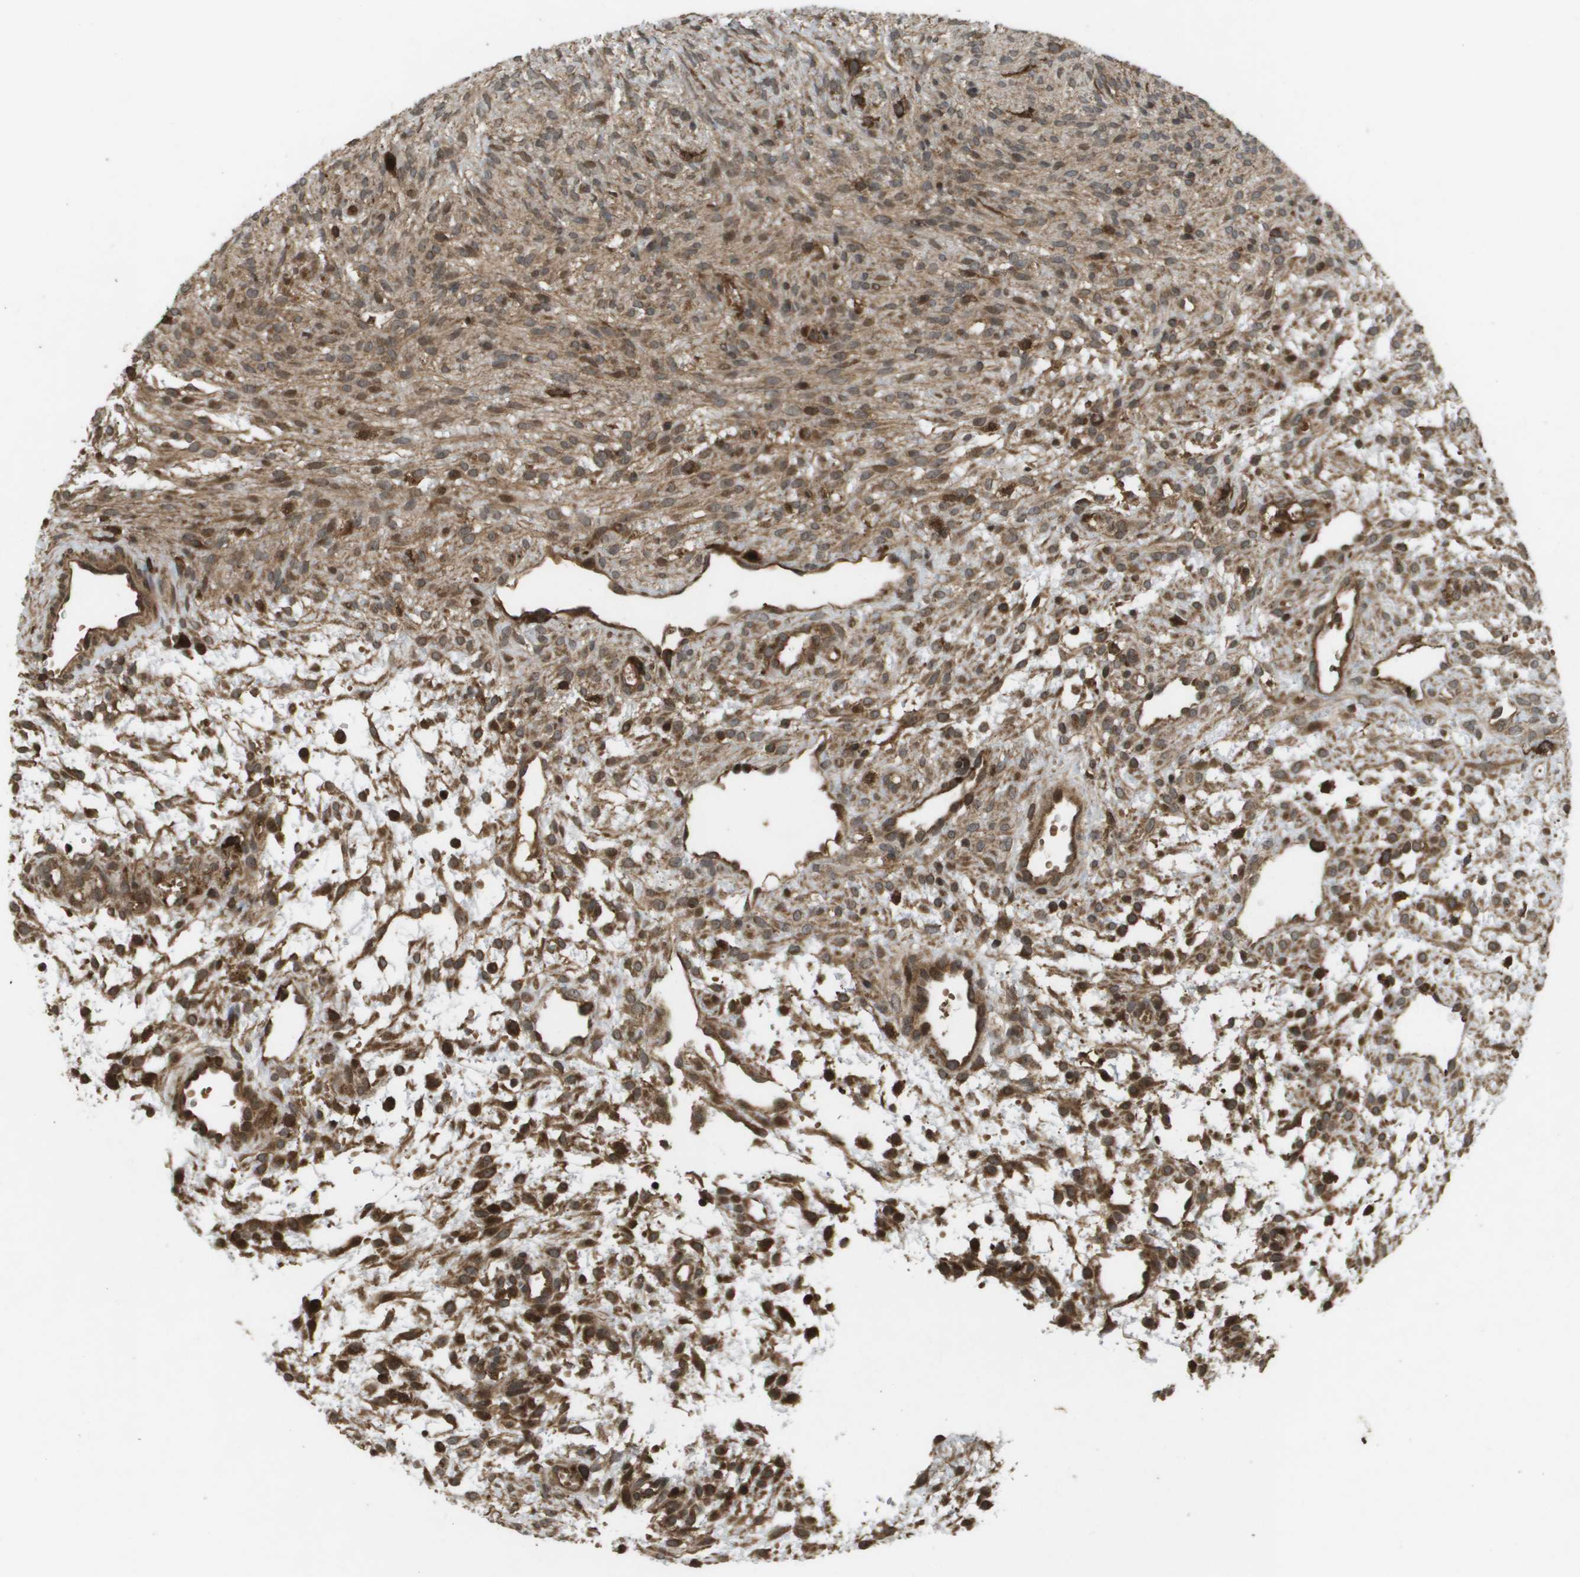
{"staining": {"intensity": "strong", "quantity": "25%-75%", "location": "cytoplasmic/membranous"}, "tissue": "ovary", "cell_type": "Ovarian stroma cells", "image_type": "normal", "snomed": [{"axis": "morphology", "description": "Normal tissue, NOS"}, {"axis": "morphology", "description": "Cyst, NOS"}, {"axis": "topography", "description": "Ovary"}], "caption": "Brown immunohistochemical staining in normal ovary demonstrates strong cytoplasmic/membranous positivity in about 25%-75% of ovarian stroma cells.", "gene": "KIF11", "patient": {"sex": "female", "age": 18}}